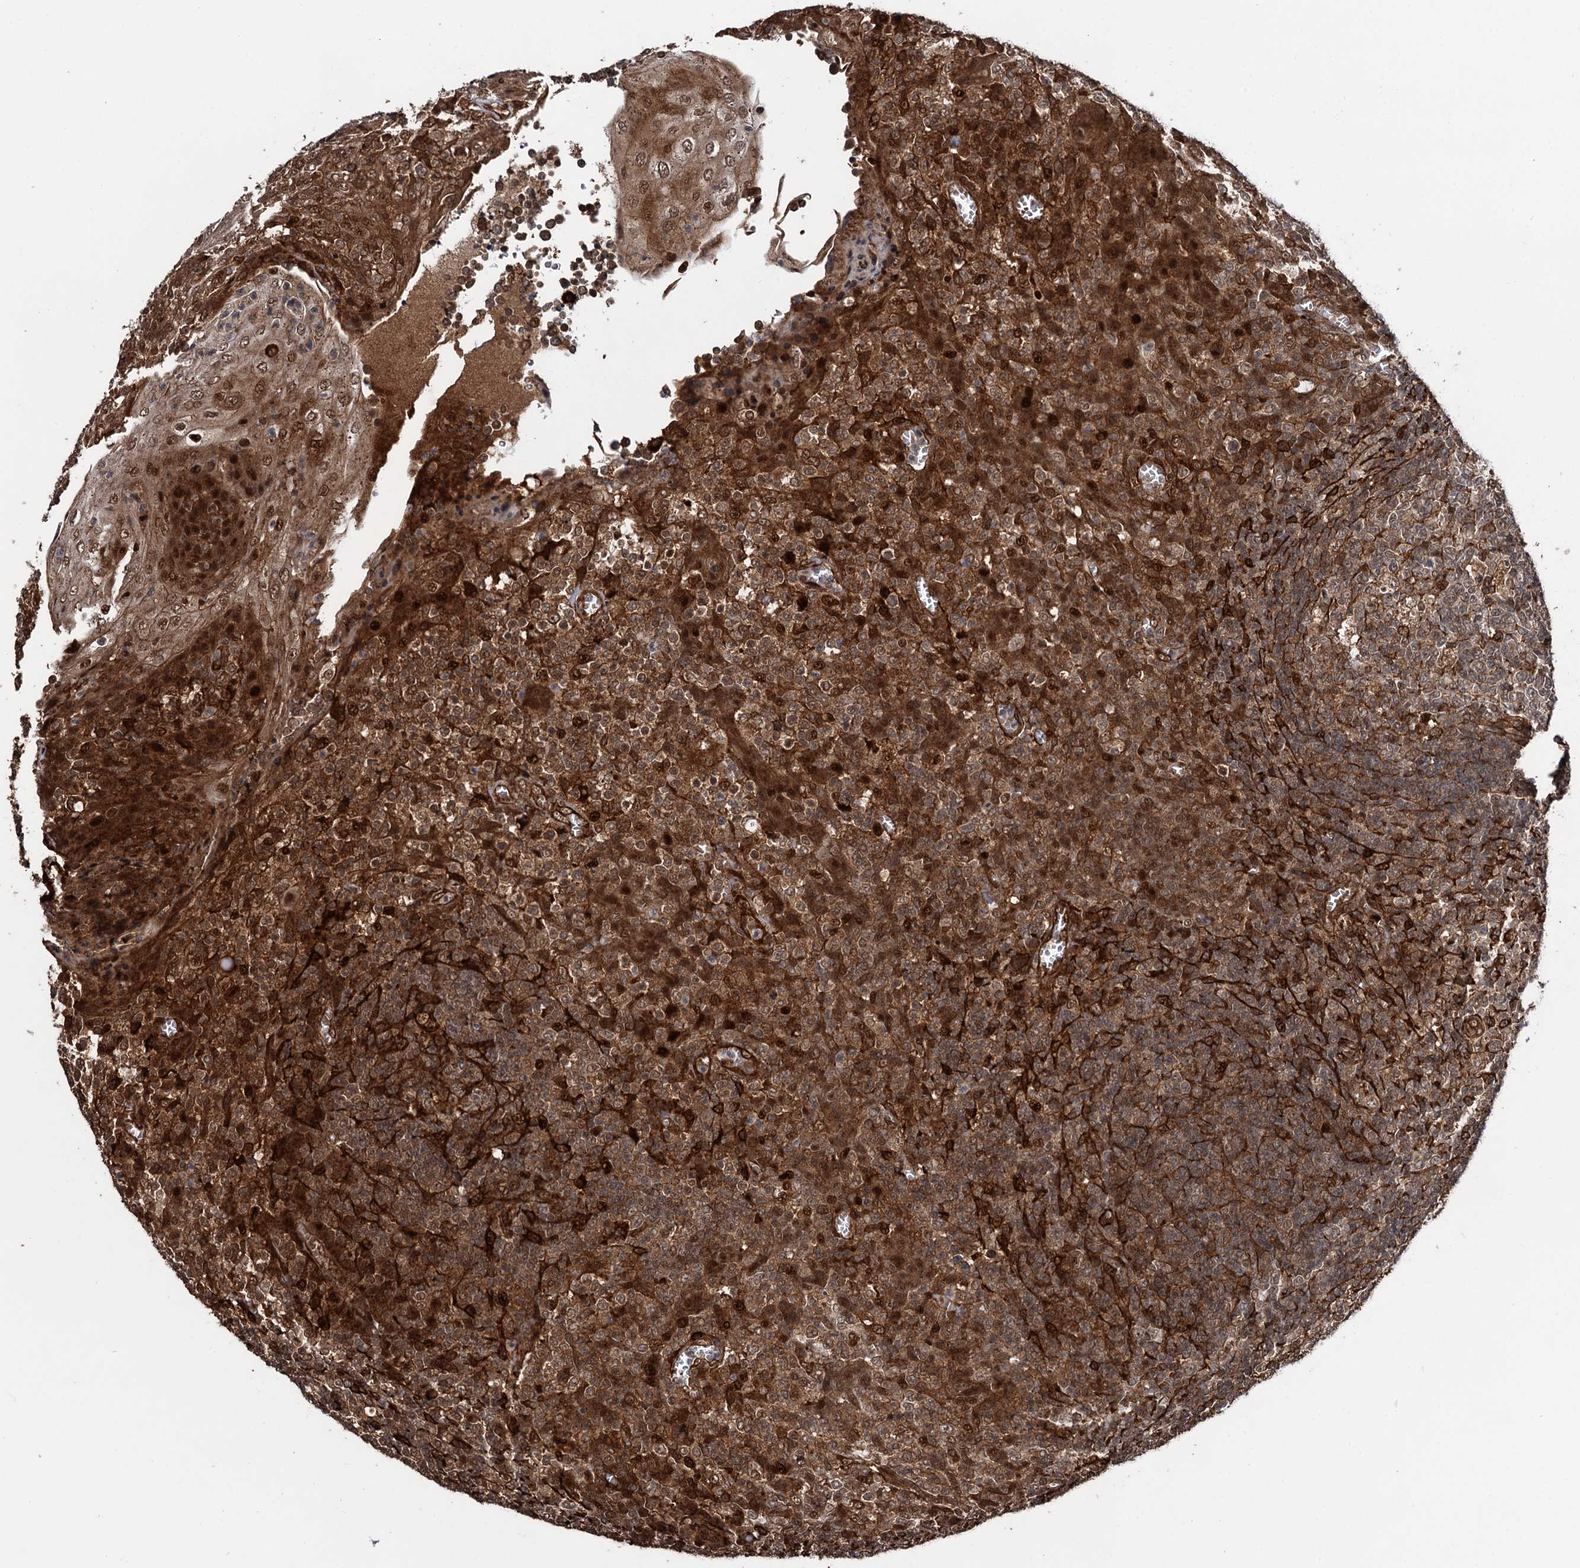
{"staining": {"intensity": "moderate", "quantity": ">75%", "location": "cytoplasmic/membranous,nuclear"}, "tissue": "tonsil", "cell_type": "Germinal center cells", "image_type": "normal", "snomed": [{"axis": "morphology", "description": "Normal tissue, NOS"}, {"axis": "topography", "description": "Tonsil"}], "caption": "DAB immunohistochemical staining of unremarkable tonsil exhibits moderate cytoplasmic/membranous,nuclear protein expression in about >75% of germinal center cells.", "gene": "SNRNP25", "patient": {"sex": "female", "age": 19}}